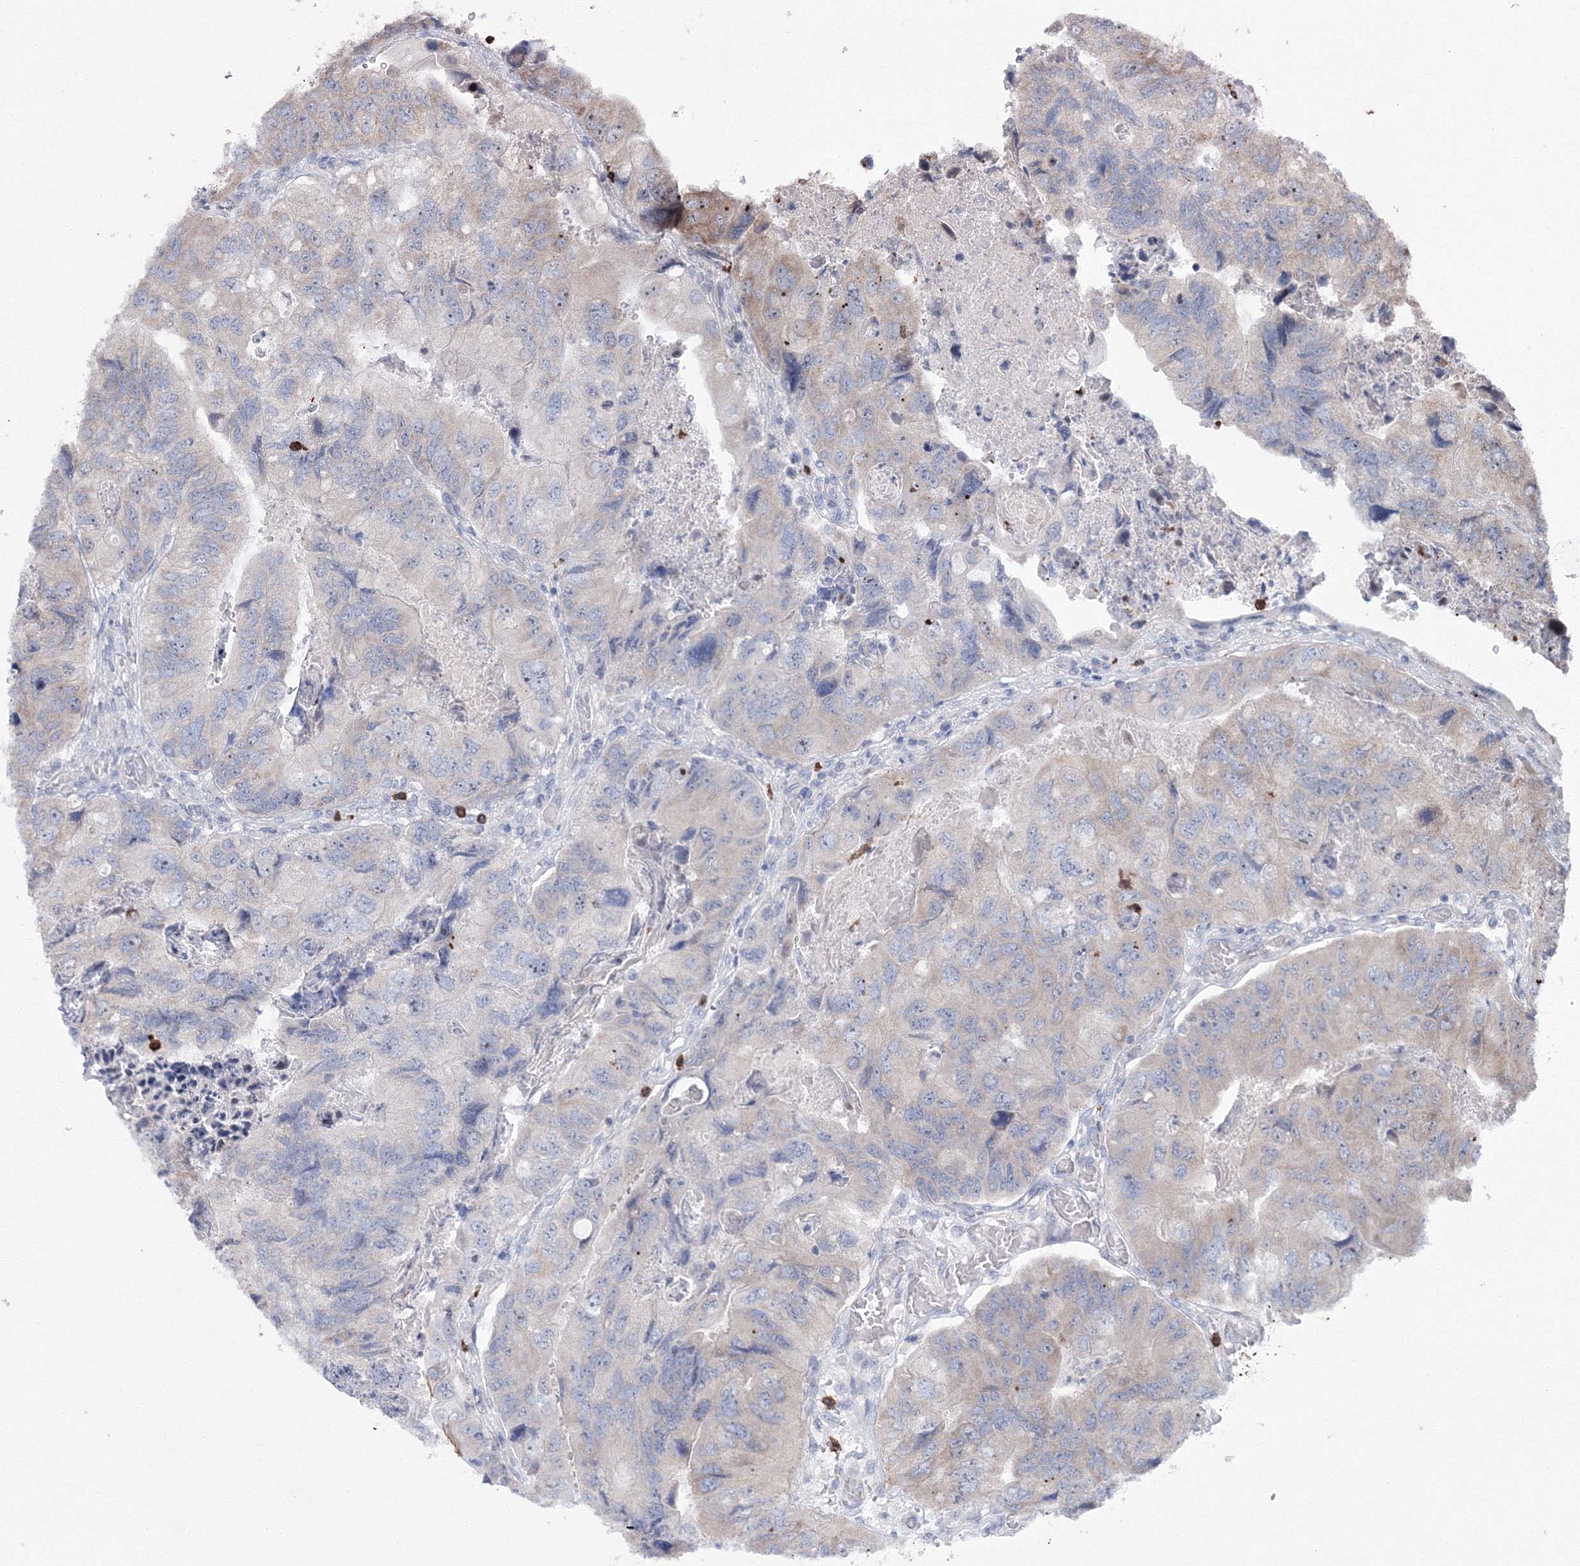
{"staining": {"intensity": "weak", "quantity": "<25%", "location": "cytoplasmic/membranous"}, "tissue": "colorectal cancer", "cell_type": "Tumor cells", "image_type": "cancer", "snomed": [{"axis": "morphology", "description": "Adenocarcinoma, NOS"}, {"axis": "topography", "description": "Rectum"}], "caption": "Immunohistochemistry (IHC) of colorectal cancer shows no staining in tumor cells.", "gene": "MKRN2", "patient": {"sex": "male", "age": 63}}